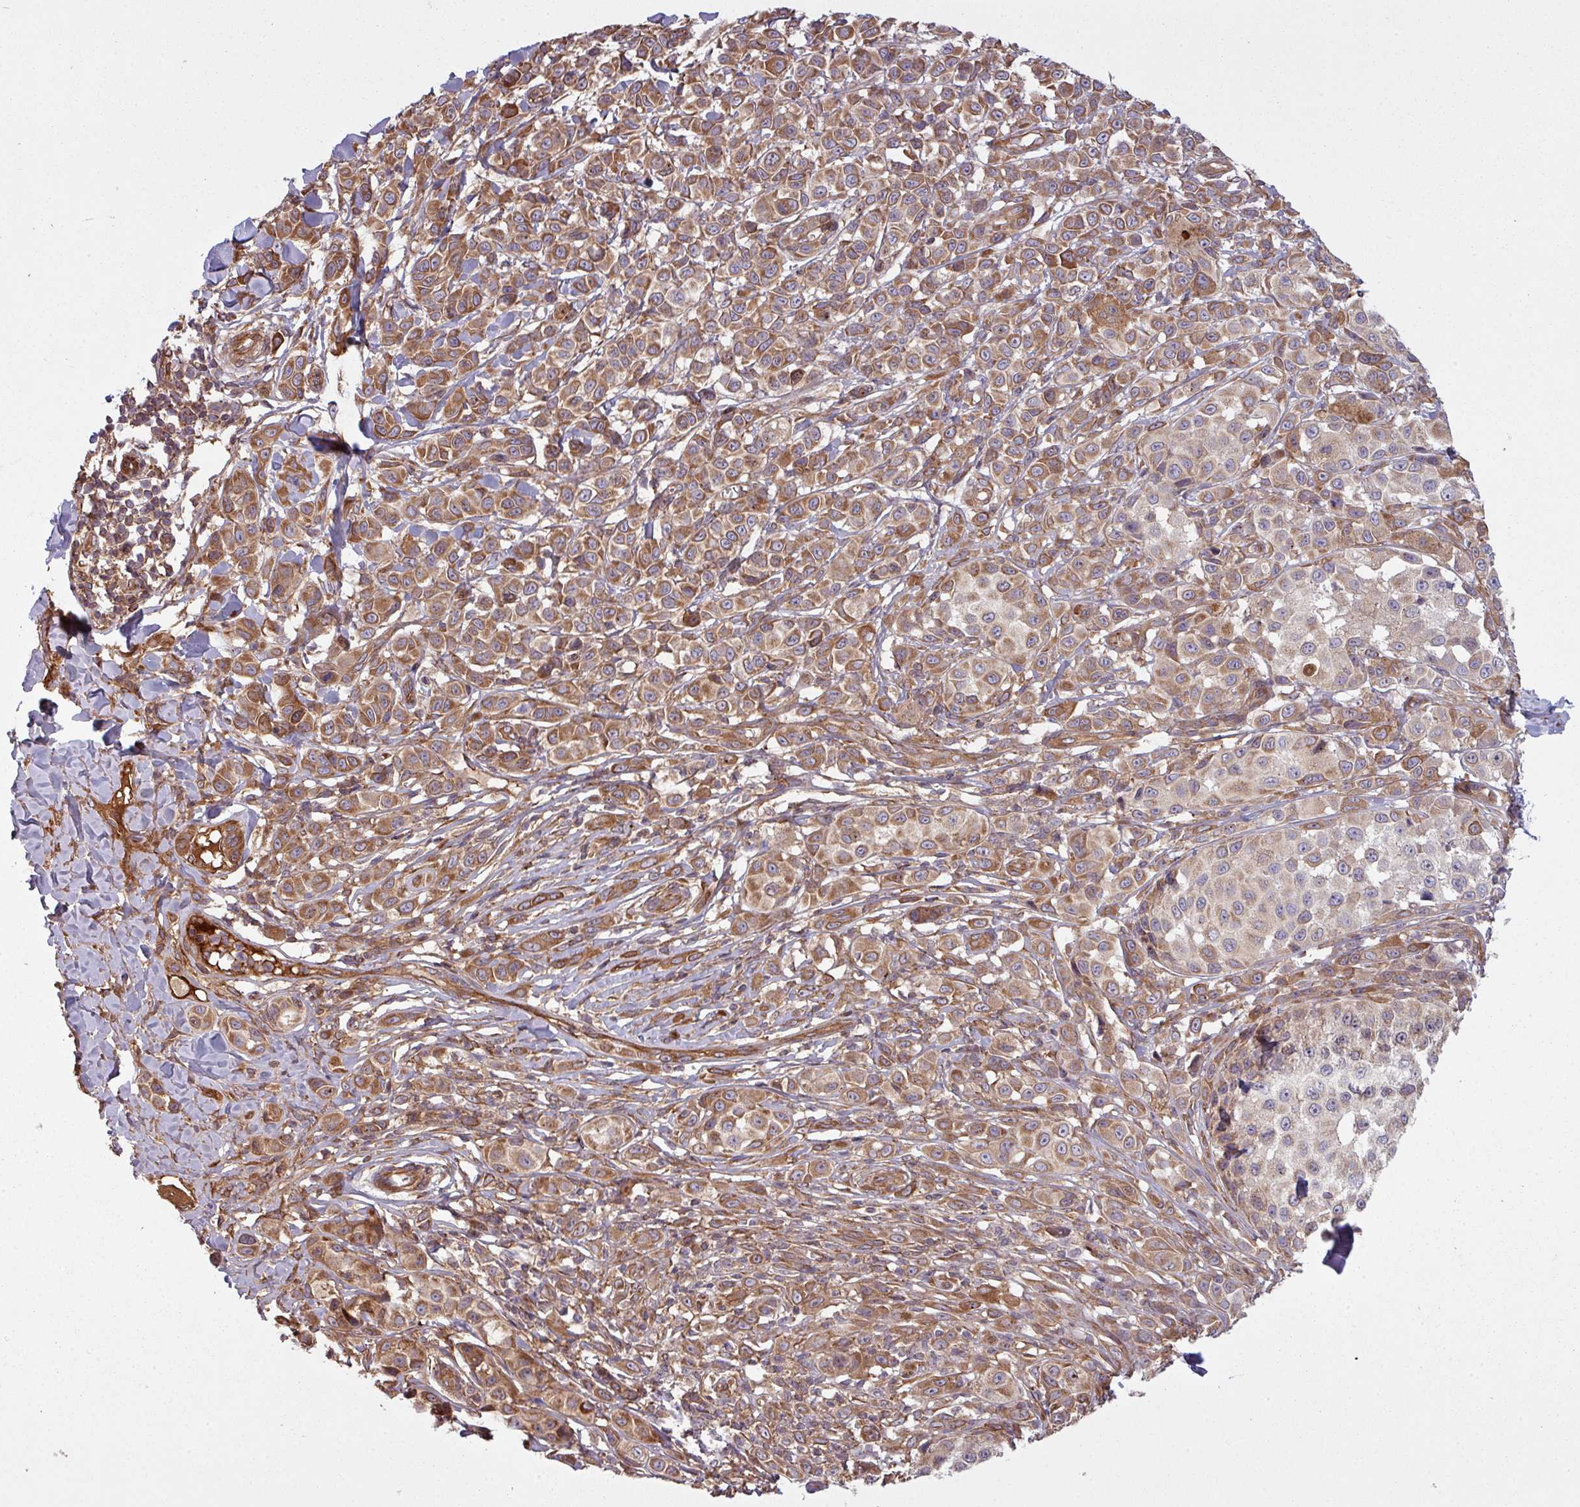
{"staining": {"intensity": "moderate", "quantity": "25%-75%", "location": "cytoplasmic/membranous"}, "tissue": "melanoma", "cell_type": "Tumor cells", "image_type": "cancer", "snomed": [{"axis": "morphology", "description": "Malignant melanoma, NOS"}, {"axis": "topography", "description": "Skin"}], "caption": "Malignant melanoma tissue reveals moderate cytoplasmic/membranous positivity in about 25%-75% of tumor cells", "gene": "SNRNP25", "patient": {"sex": "male", "age": 39}}